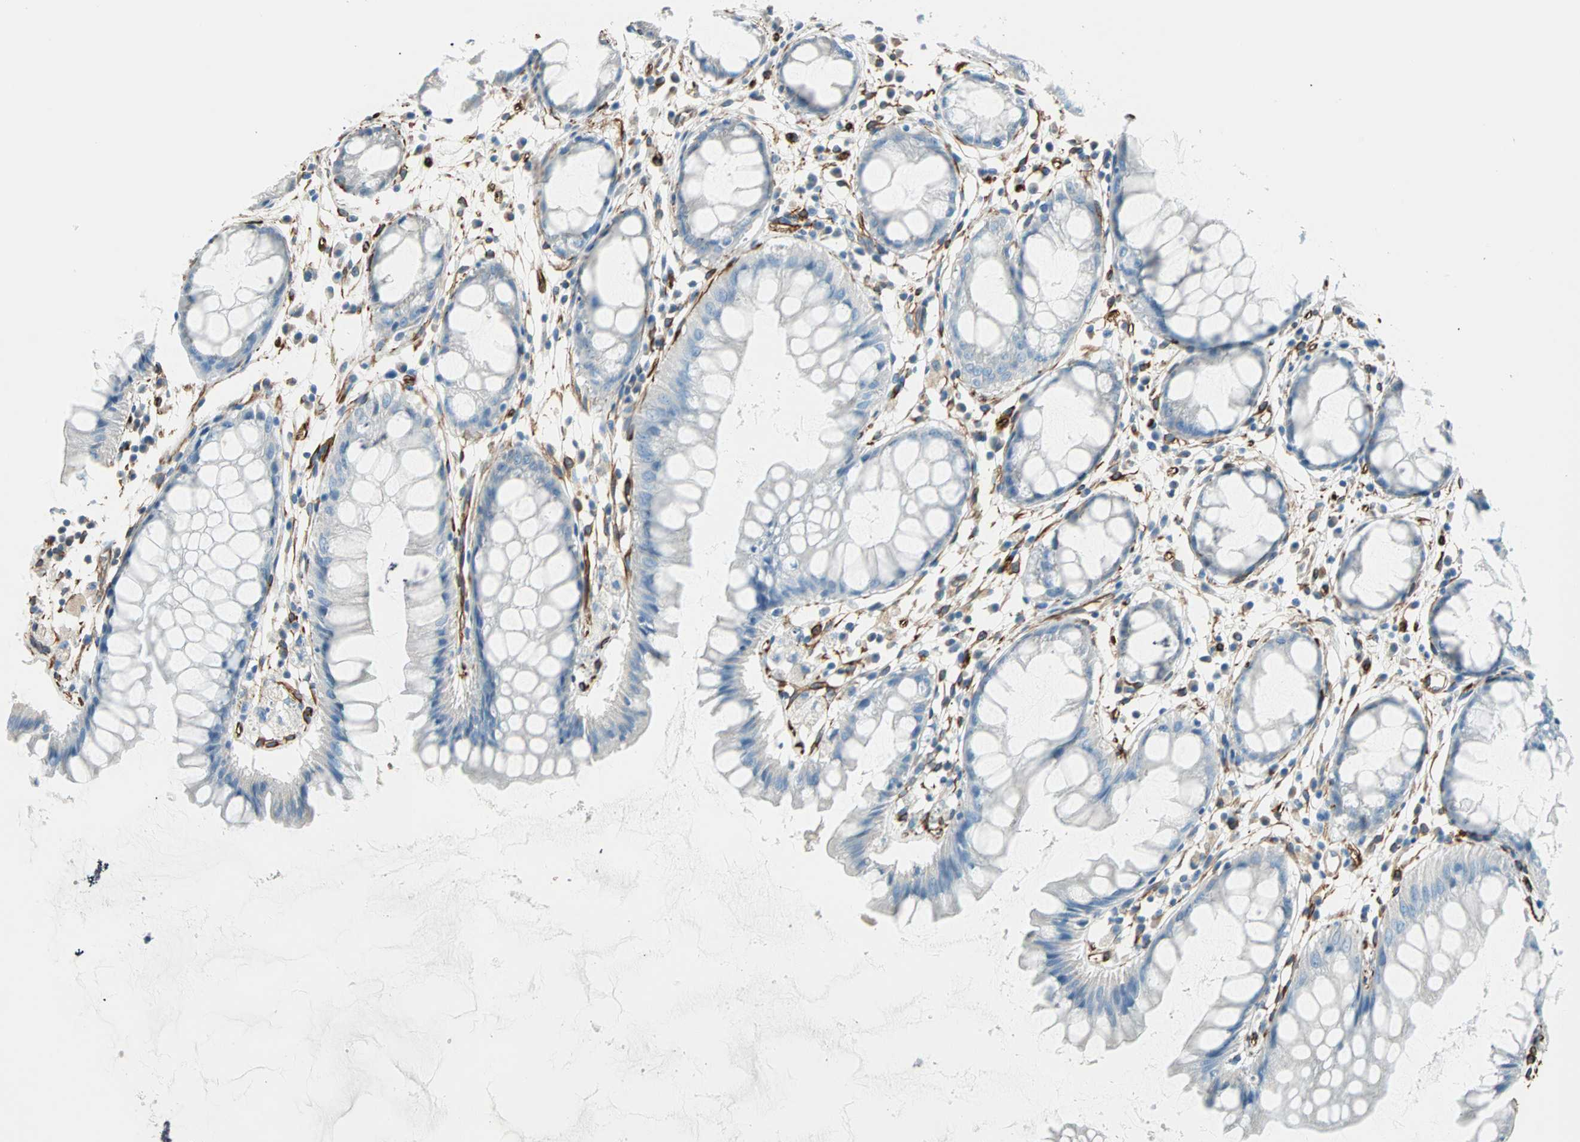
{"staining": {"intensity": "negative", "quantity": "none", "location": "none"}, "tissue": "rectum", "cell_type": "Glandular cells", "image_type": "normal", "snomed": [{"axis": "morphology", "description": "Normal tissue, NOS"}, {"axis": "morphology", "description": "Adenocarcinoma, NOS"}, {"axis": "topography", "description": "Rectum"}], "caption": "IHC histopathology image of unremarkable rectum: human rectum stained with DAB reveals no significant protein expression in glandular cells.", "gene": "NES", "patient": {"sex": "female", "age": 65}}